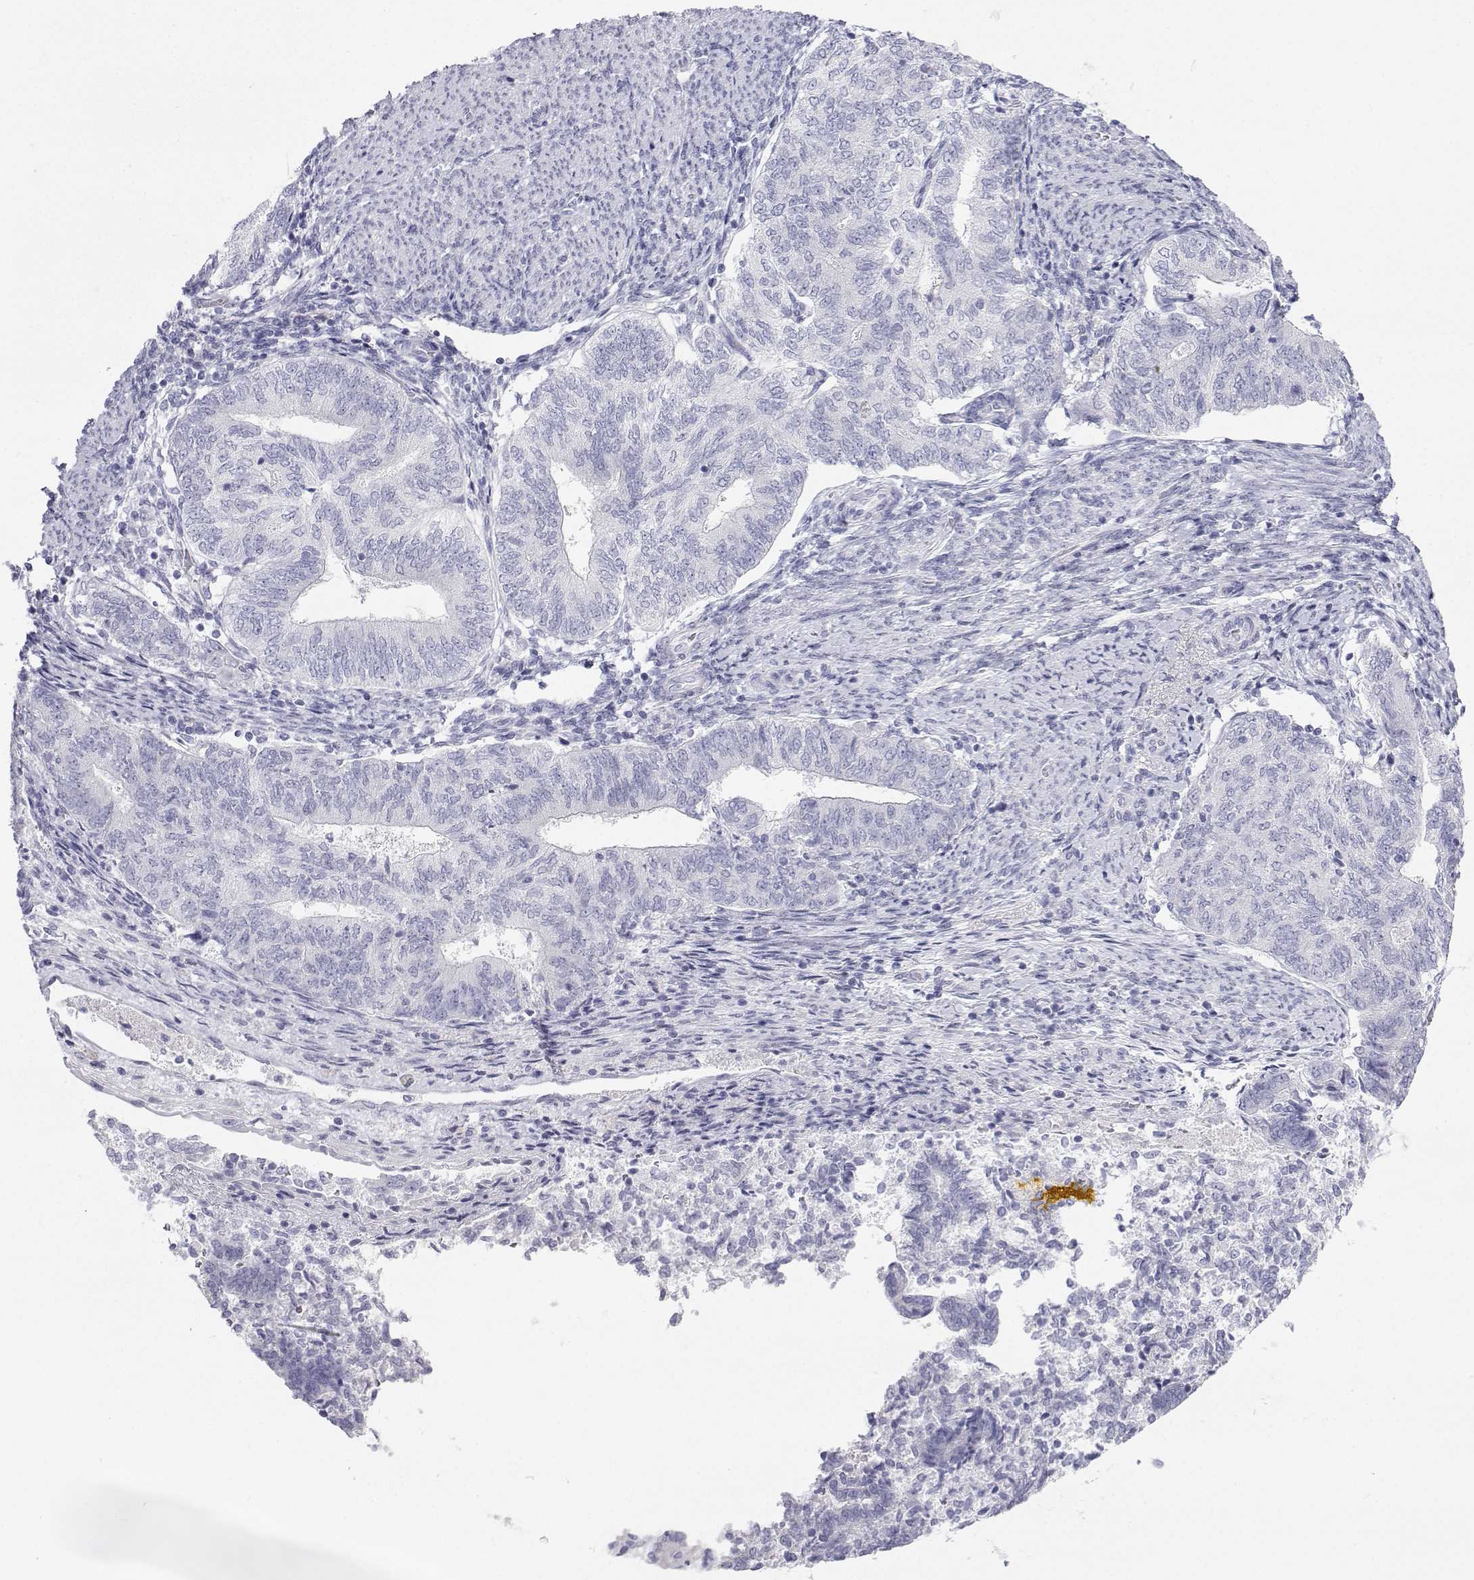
{"staining": {"intensity": "negative", "quantity": "none", "location": "none"}, "tissue": "endometrial cancer", "cell_type": "Tumor cells", "image_type": "cancer", "snomed": [{"axis": "morphology", "description": "Adenocarcinoma, NOS"}, {"axis": "topography", "description": "Endometrium"}], "caption": "Tumor cells are negative for protein expression in human endometrial cancer (adenocarcinoma).", "gene": "TTN", "patient": {"sex": "female", "age": 65}}